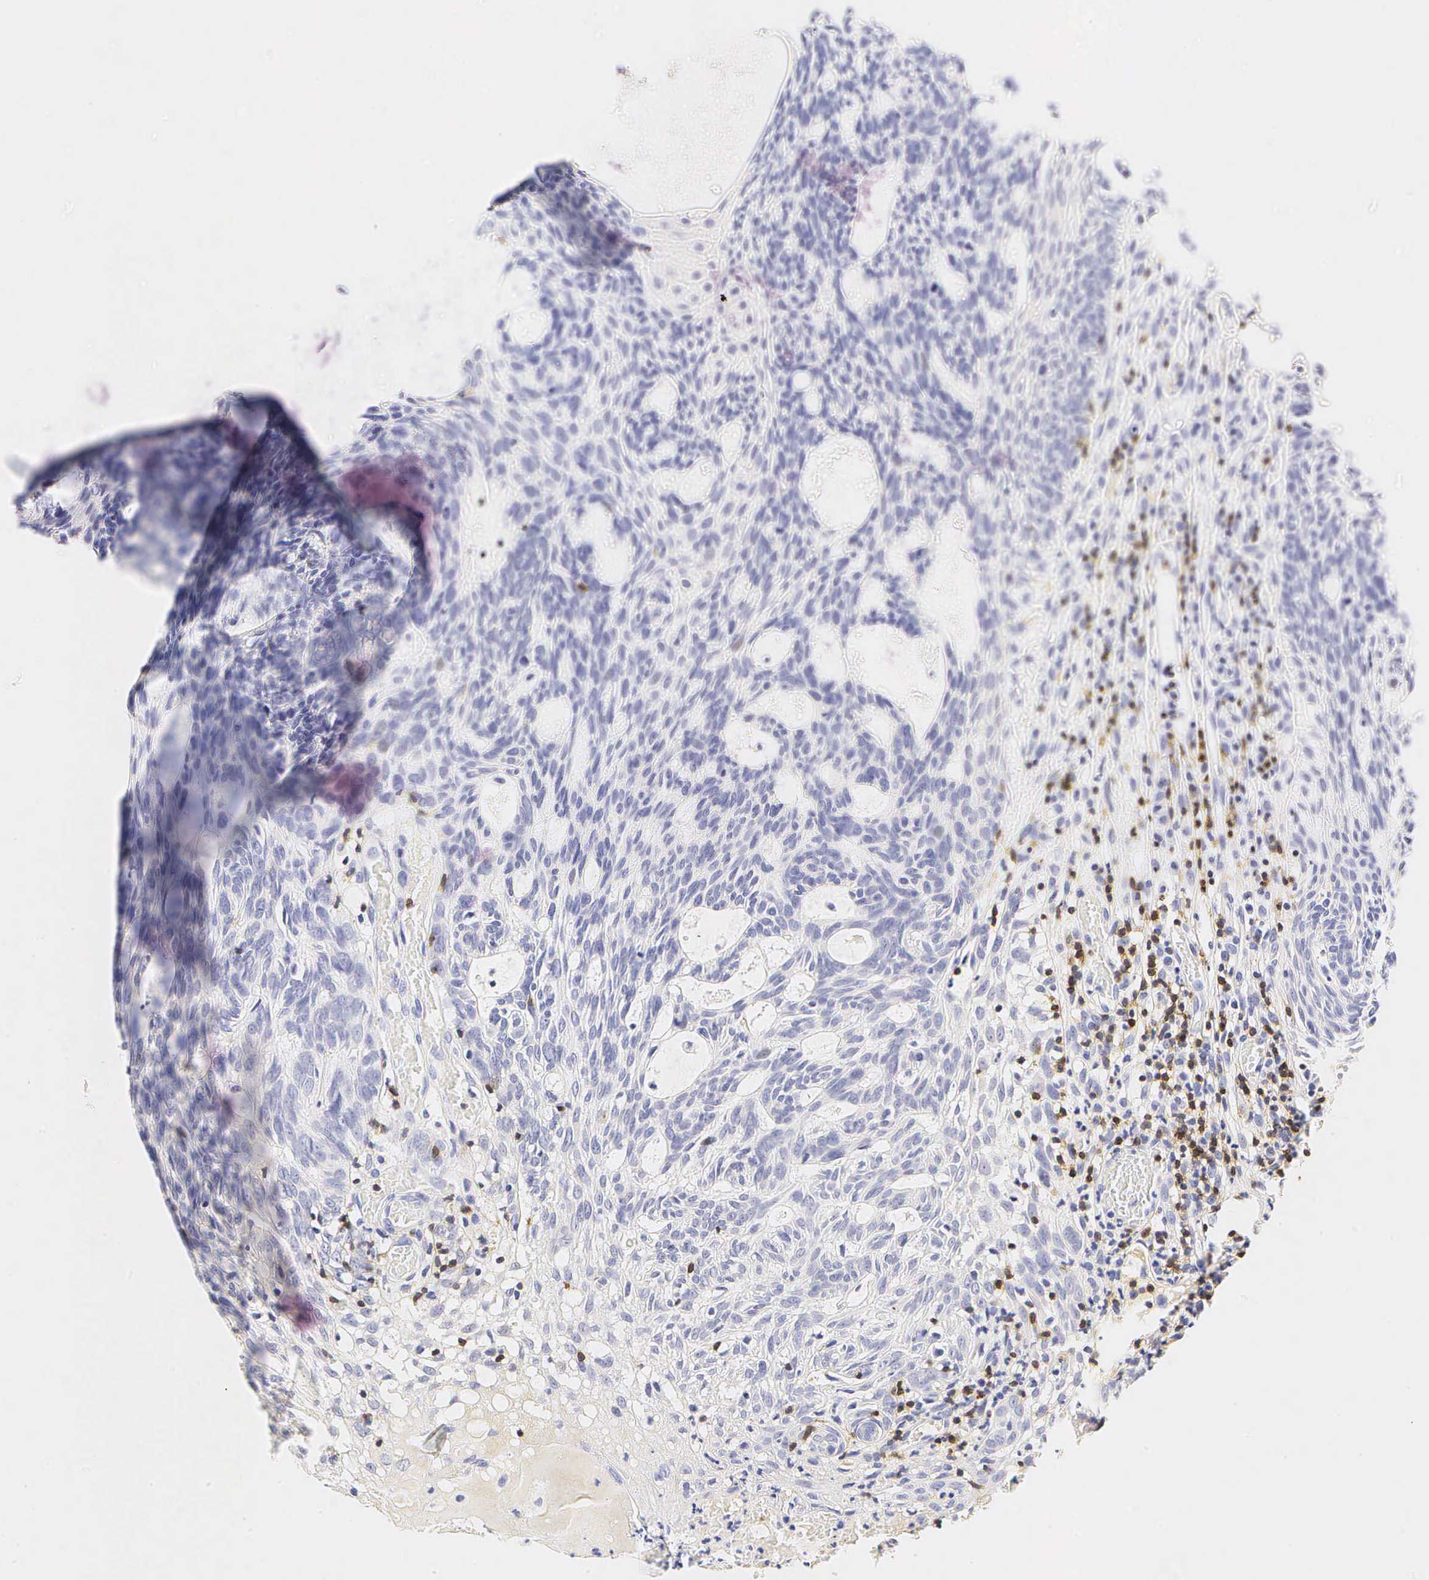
{"staining": {"intensity": "negative", "quantity": "none", "location": "none"}, "tissue": "skin cancer", "cell_type": "Tumor cells", "image_type": "cancer", "snomed": [{"axis": "morphology", "description": "Basal cell carcinoma"}, {"axis": "topography", "description": "Skin"}], "caption": "The micrograph displays no staining of tumor cells in skin cancer (basal cell carcinoma).", "gene": "CD3E", "patient": {"sex": "male", "age": 58}}